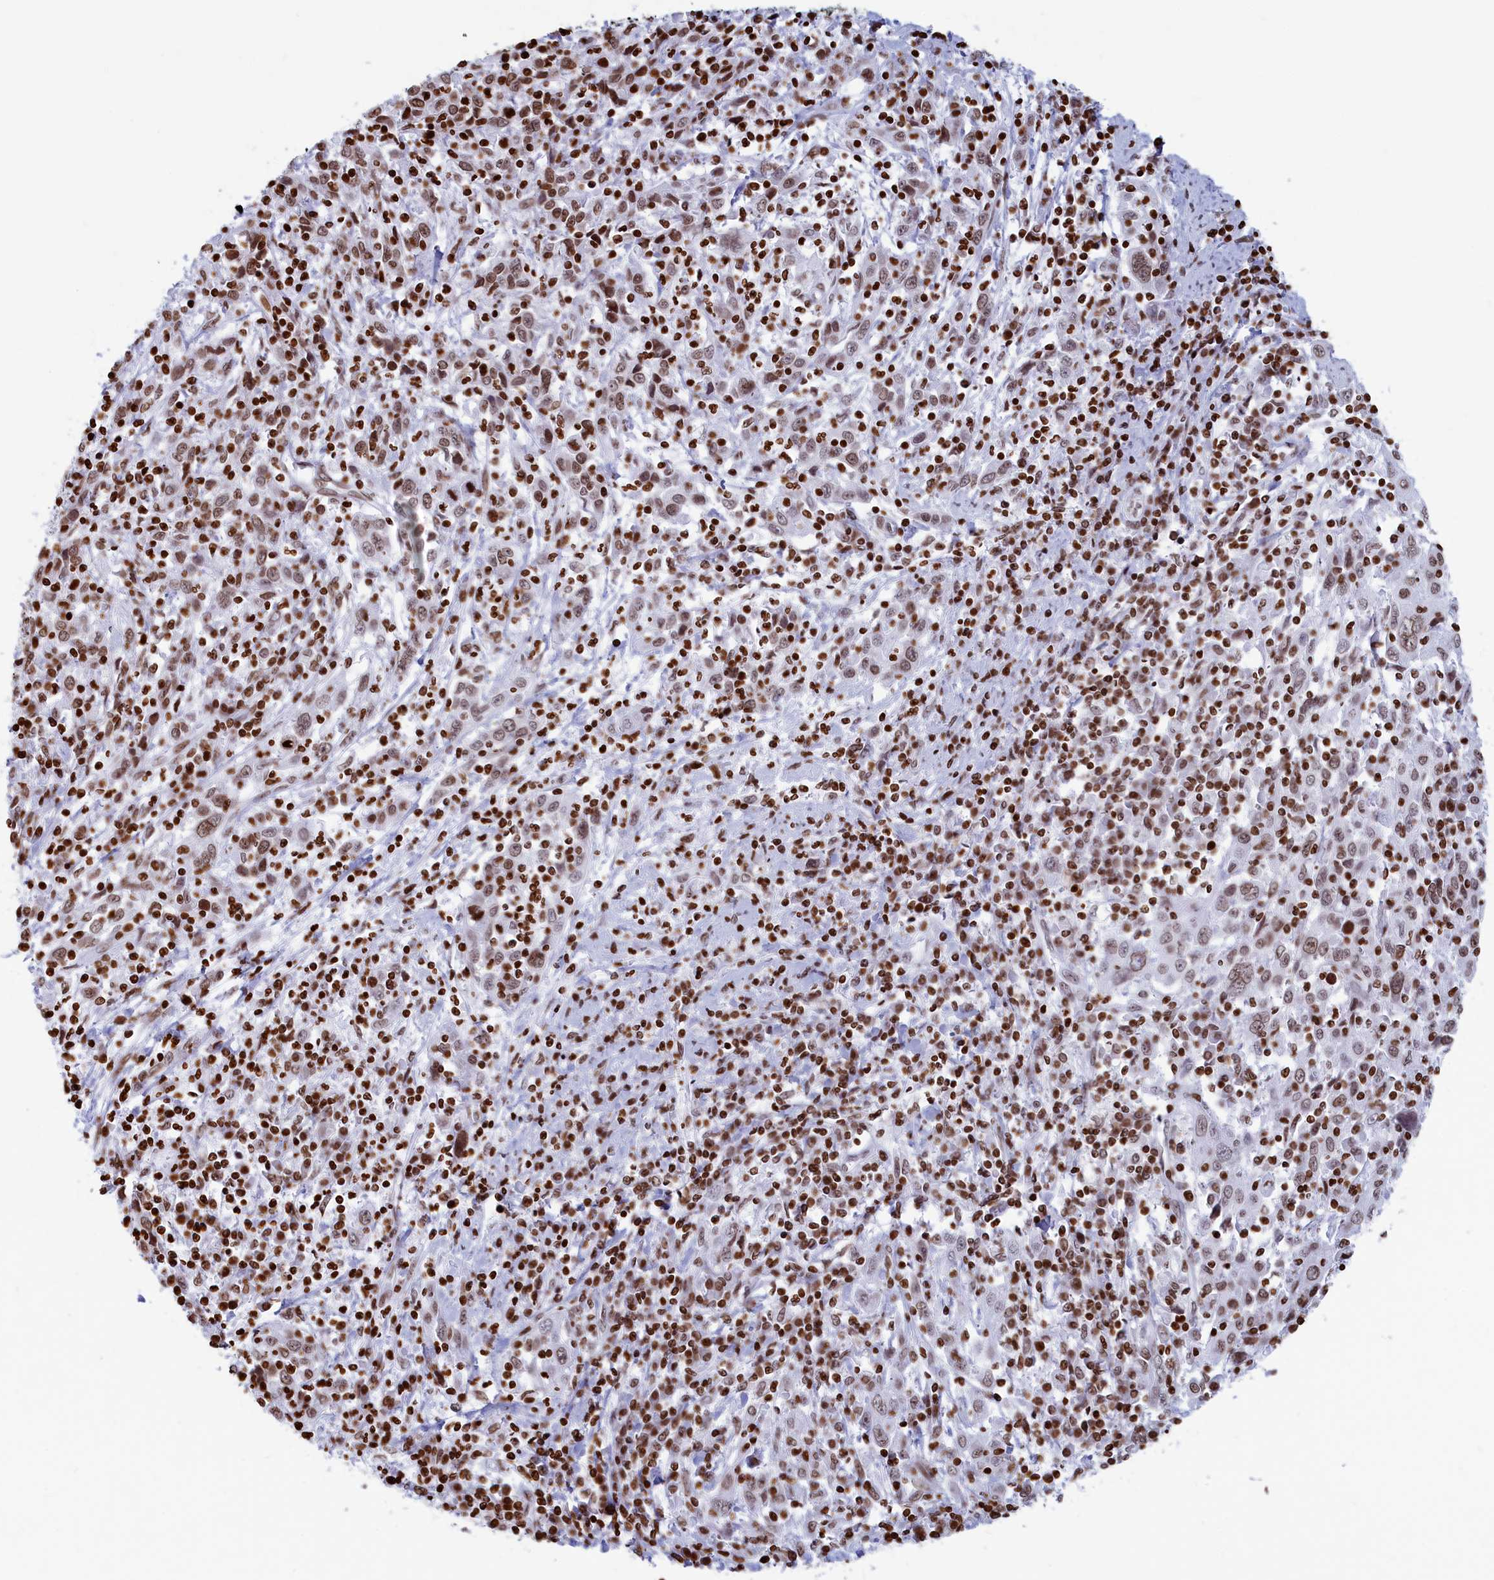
{"staining": {"intensity": "moderate", "quantity": ">75%", "location": "nuclear"}, "tissue": "cervical cancer", "cell_type": "Tumor cells", "image_type": "cancer", "snomed": [{"axis": "morphology", "description": "Squamous cell carcinoma, NOS"}, {"axis": "topography", "description": "Cervix"}], "caption": "Immunohistochemistry (IHC) image of neoplastic tissue: human cervical squamous cell carcinoma stained using IHC exhibits medium levels of moderate protein expression localized specifically in the nuclear of tumor cells, appearing as a nuclear brown color.", "gene": "APOBEC3A", "patient": {"sex": "female", "age": 46}}